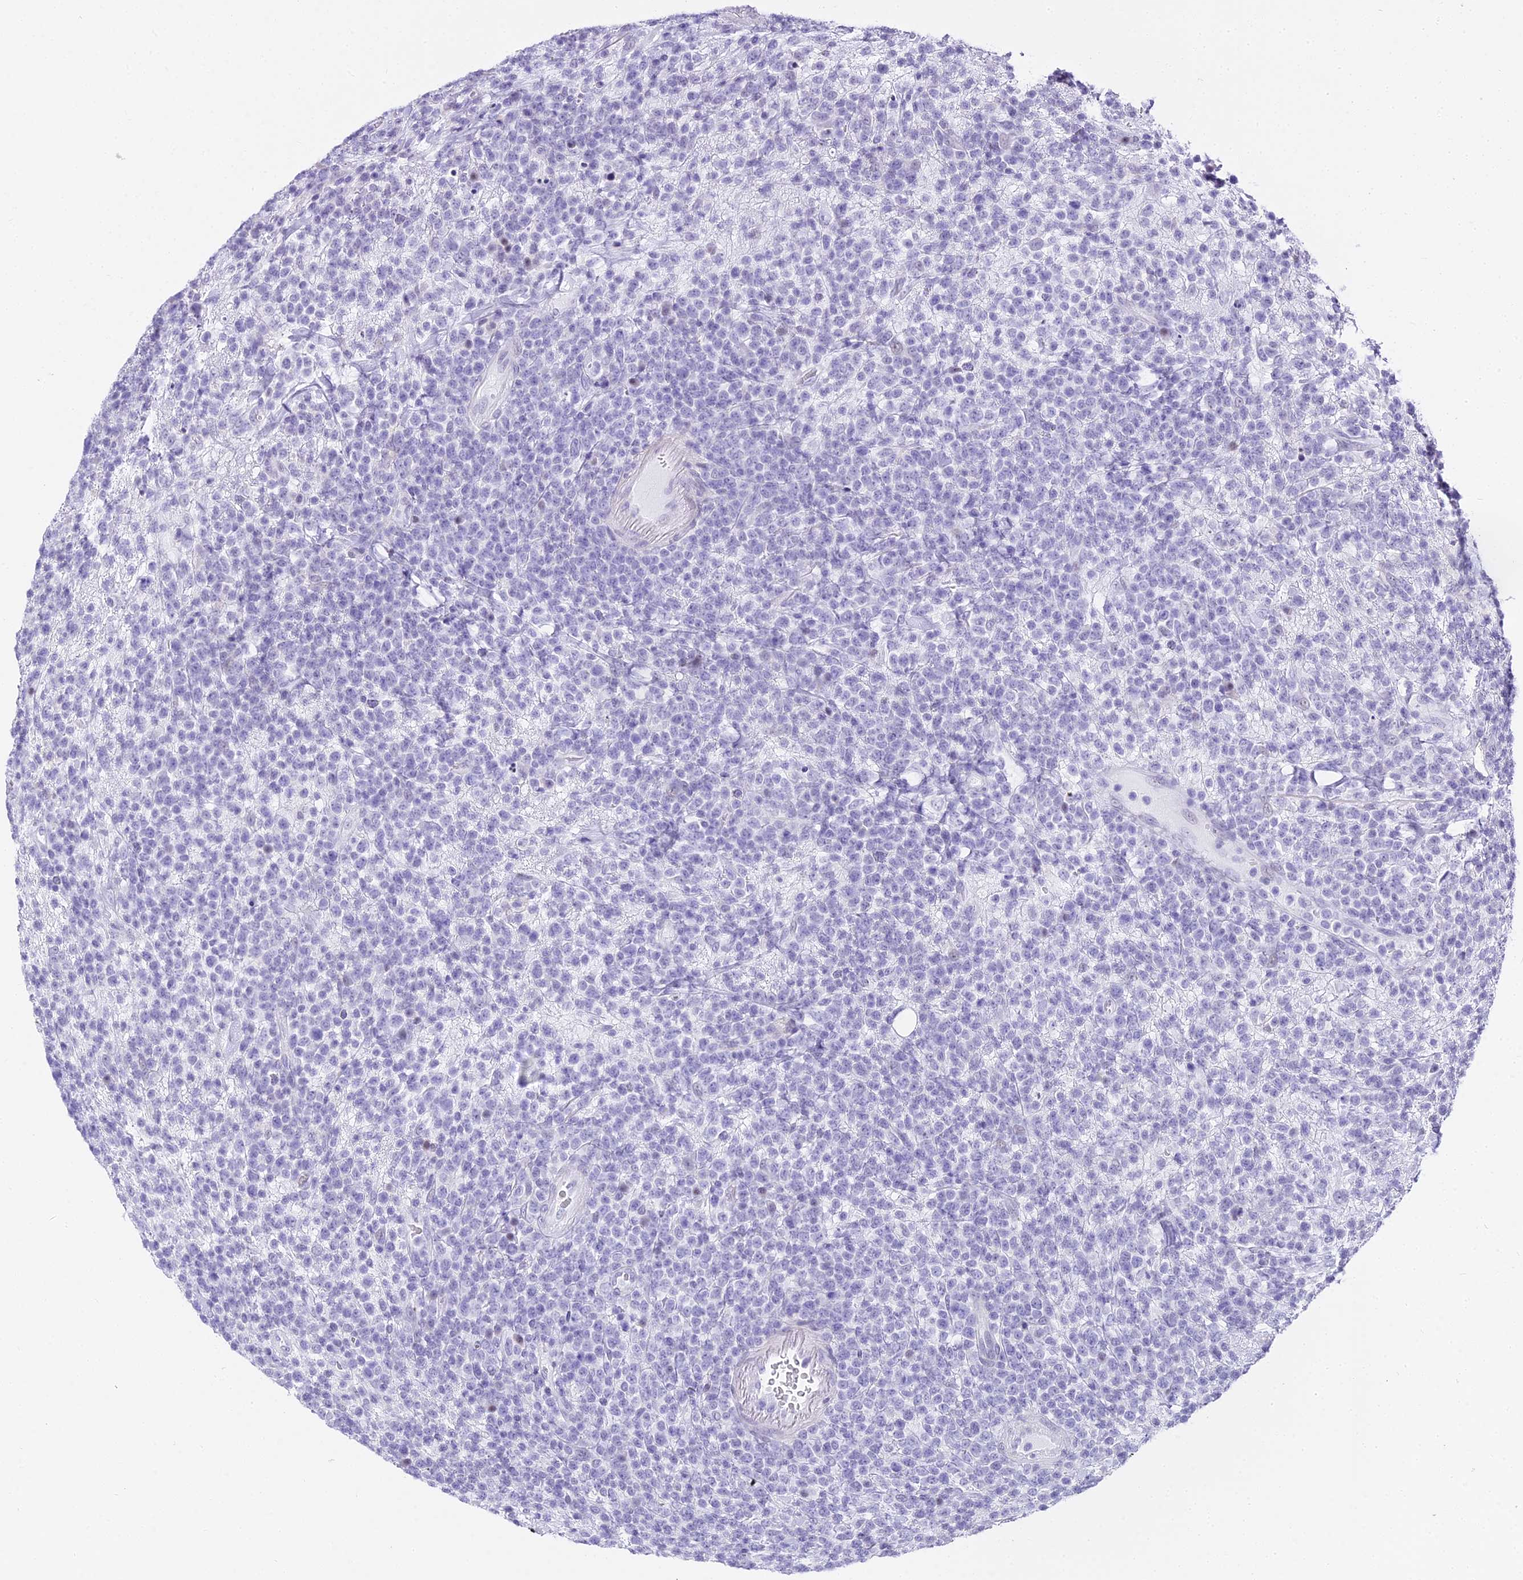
{"staining": {"intensity": "negative", "quantity": "none", "location": "none"}, "tissue": "lymphoma", "cell_type": "Tumor cells", "image_type": "cancer", "snomed": [{"axis": "morphology", "description": "Malignant lymphoma, non-Hodgkin's type, High grade"}, {"axis": "topography", "description": "Colon"}], "caption": "There is no significant staining in tumor cells of malignant lymphoma, non-Hodgkin's type (high-grade). (IHC, brightfield microscopy, high magnification).", "gene": "ABHD14A-ACY1", "patient": {"sex": "female", "age": 53}}